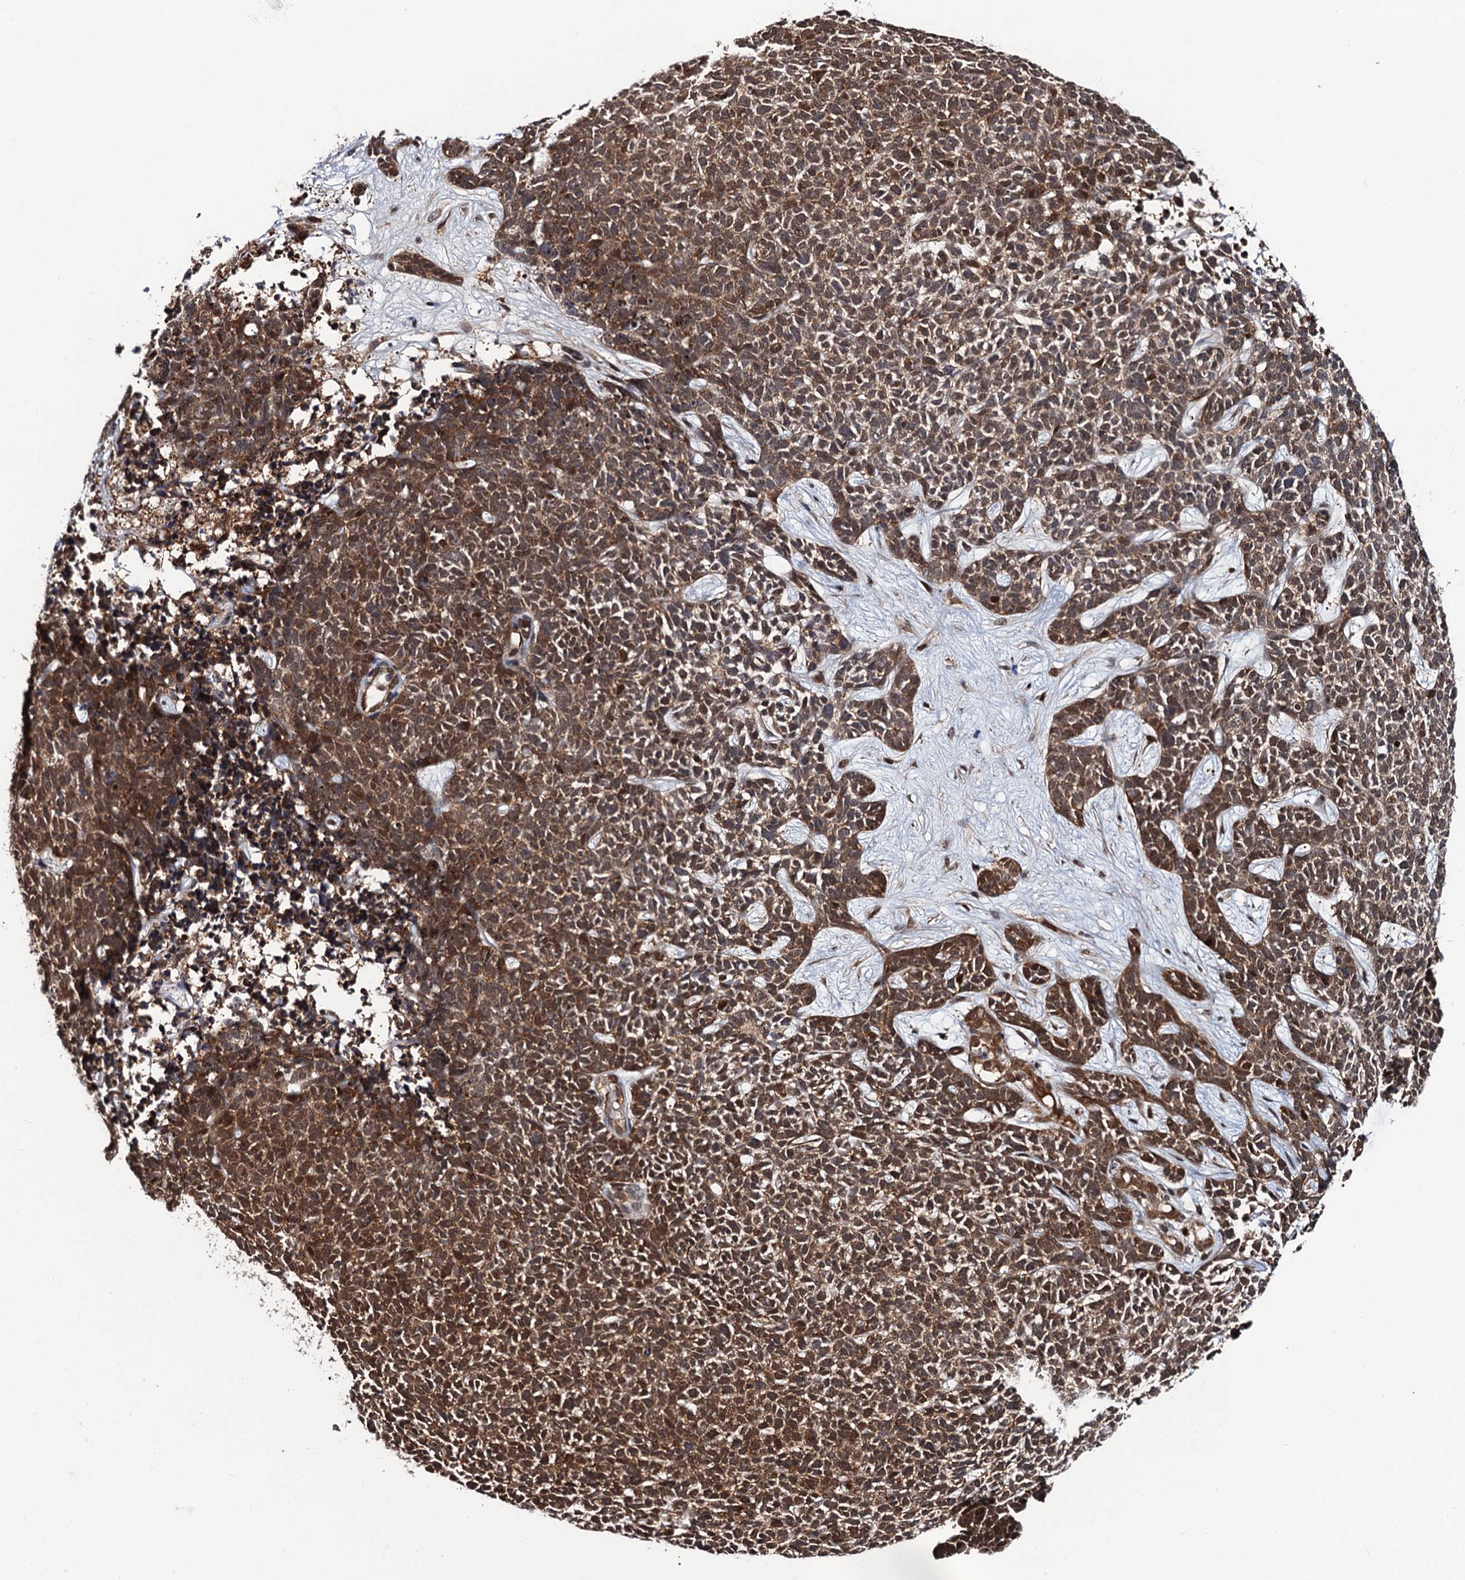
{"staining": {"intensity": "moderate", "quantity": ">75%", "location": "cytoplasmic/membranous,nuclear"}, "tissue": "skin cancer", "cell_type": "Tumor cells", "image_type": "cancer", "snomed": [{"axis": "morphology", "description": "Basal cell carcinoma"}, {"axis": "topography", "description": "Skin"}], "caption": "Brown immunohistochemical staining in human skin basal cell carcinoma displays moderate cytoplasmic/membranous and nuclear positivity in approximately >75% of tumor cells. (Brightfield microscopy of DAB IHC at high magnification).", "gene": "CDC23", "patient": {"sex": "female", "age": 84}}